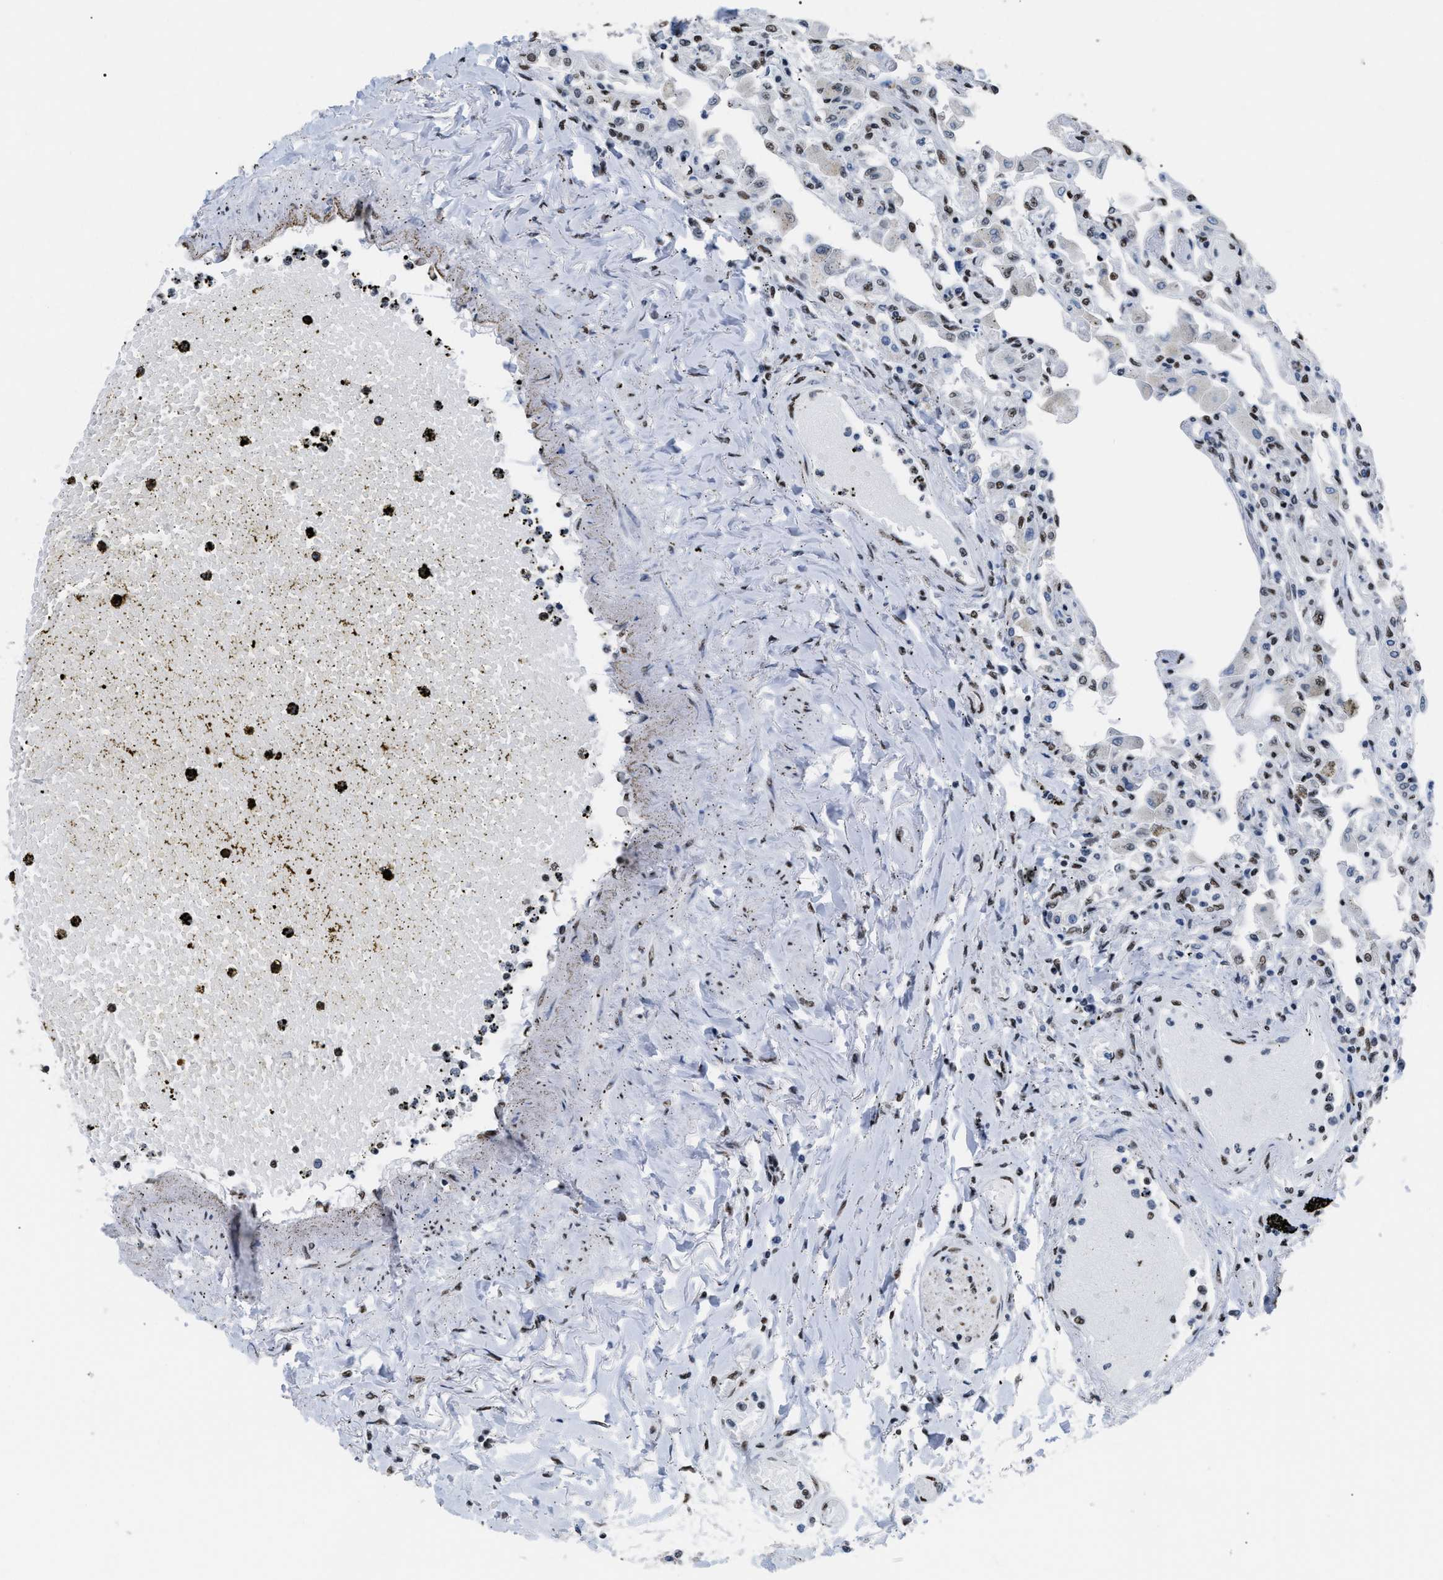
{"staining": {"intensity": "weak", "quantity": ">75%", "location": "nuclear"}, "tissue": "lung", "cell_type": "Alveolar cells", "image_type": "normal", "snomed": [{"axis": "morphology", "description": "Normal tissue, NOS"}, {"axis": "topography", "description": "Bronchus"}, {"axis": "topography", "description": "Lung"}], "caption": "Weak nuclear expression for a protein is present in about >75% of alveolar cells of benign lung using IHC.", "gene": "CCAR2", "patient": {"sex": "female", "age": 49}}